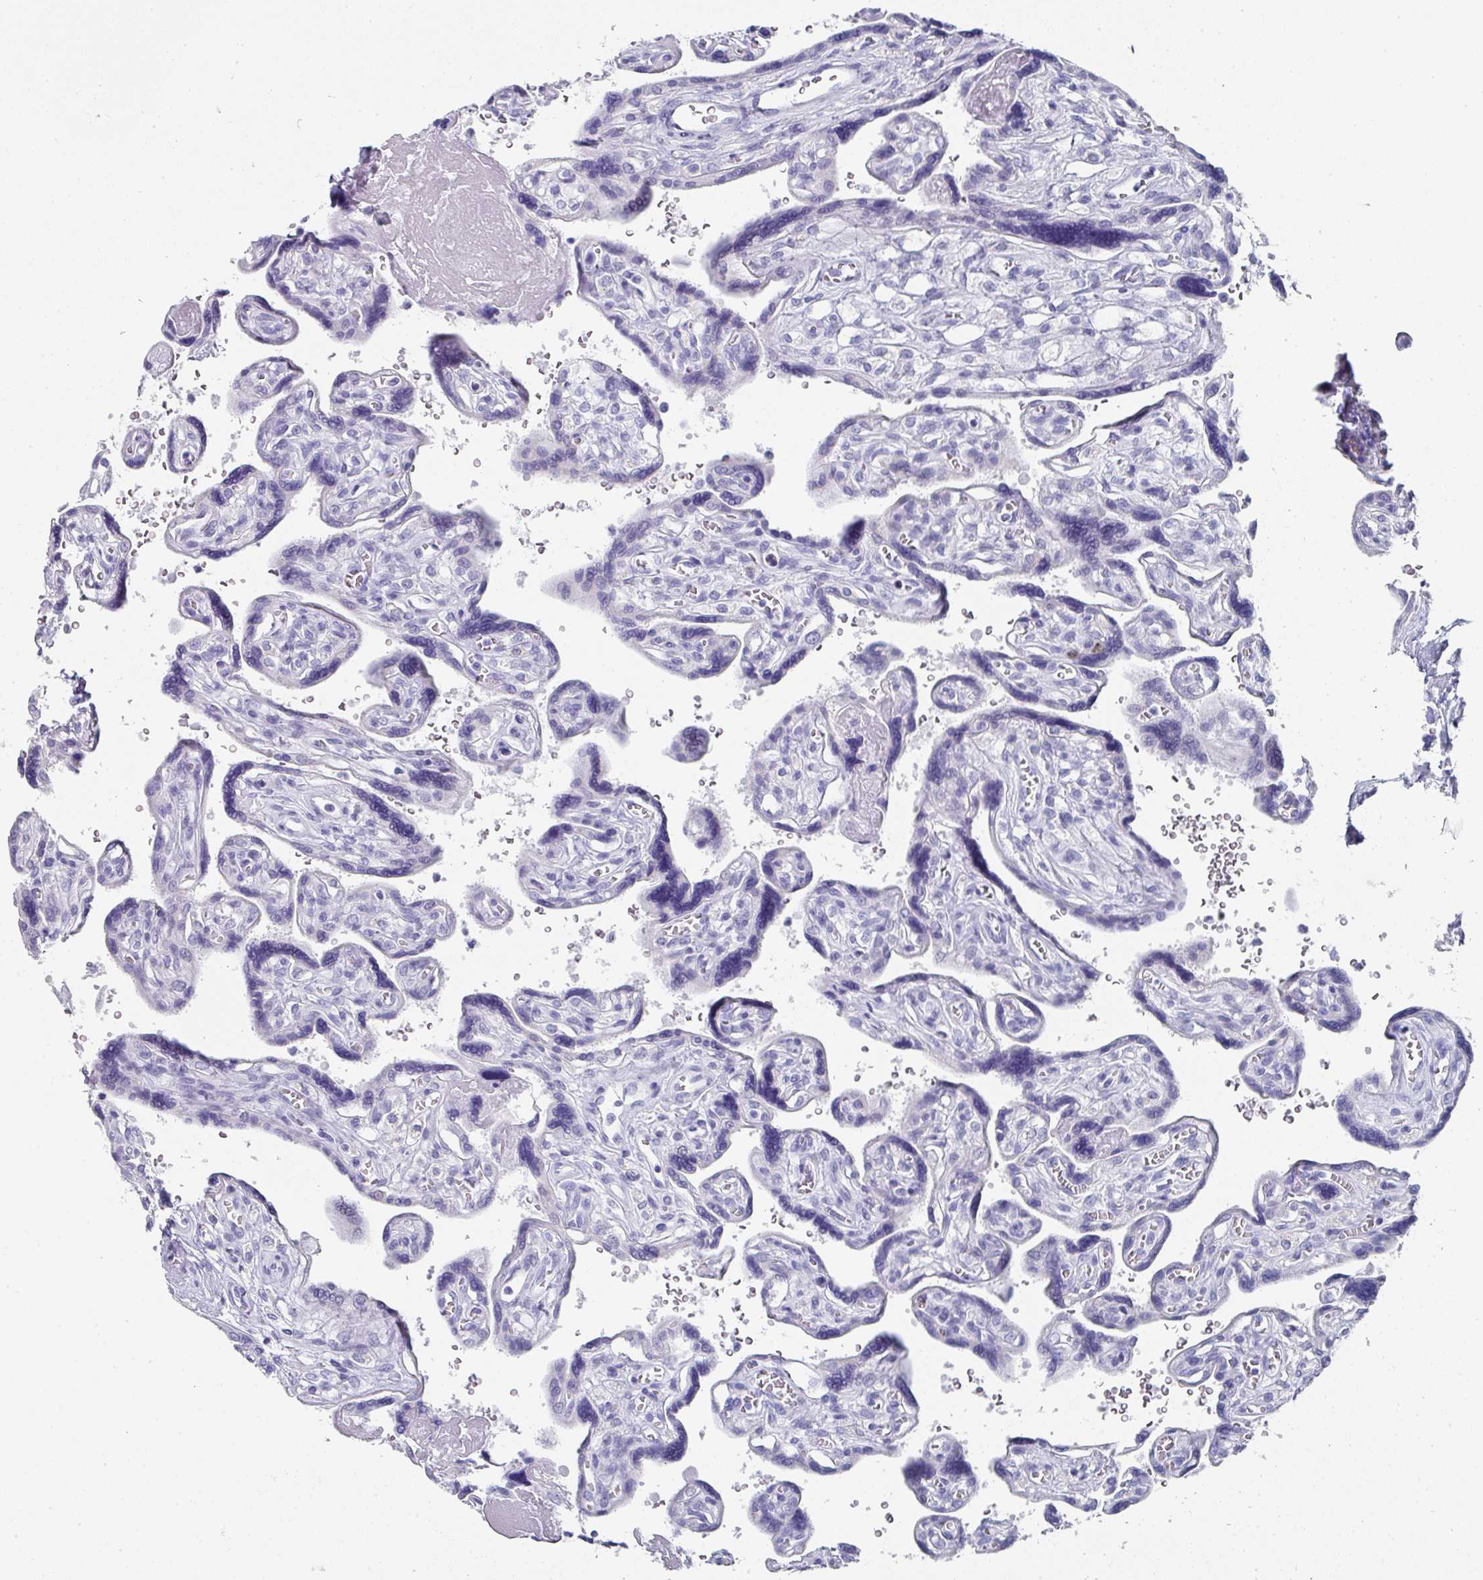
{"staining": {"intensity": "negative", "quantity": "none", "location": "none"}, "tissue": "placenta", "cell_type": "Decidual cells", "image_type": "normal", "snomed": [{"axis": "morphology", "description": "Normal tissue, NOS"}, {"axis": "topography", "description": "Placenta"}], "caption": "IHC of unremarkable human placenta exhibits no positivity in decidual cells. (Stains: DAB (3,3'-diaminobenzidine) IHC with hematoxylin counter stain, Microscopy: brightfield microscopy at high magnification).", "gene": "SETBP1", "patient": {"sex": "female", "age": 39}}